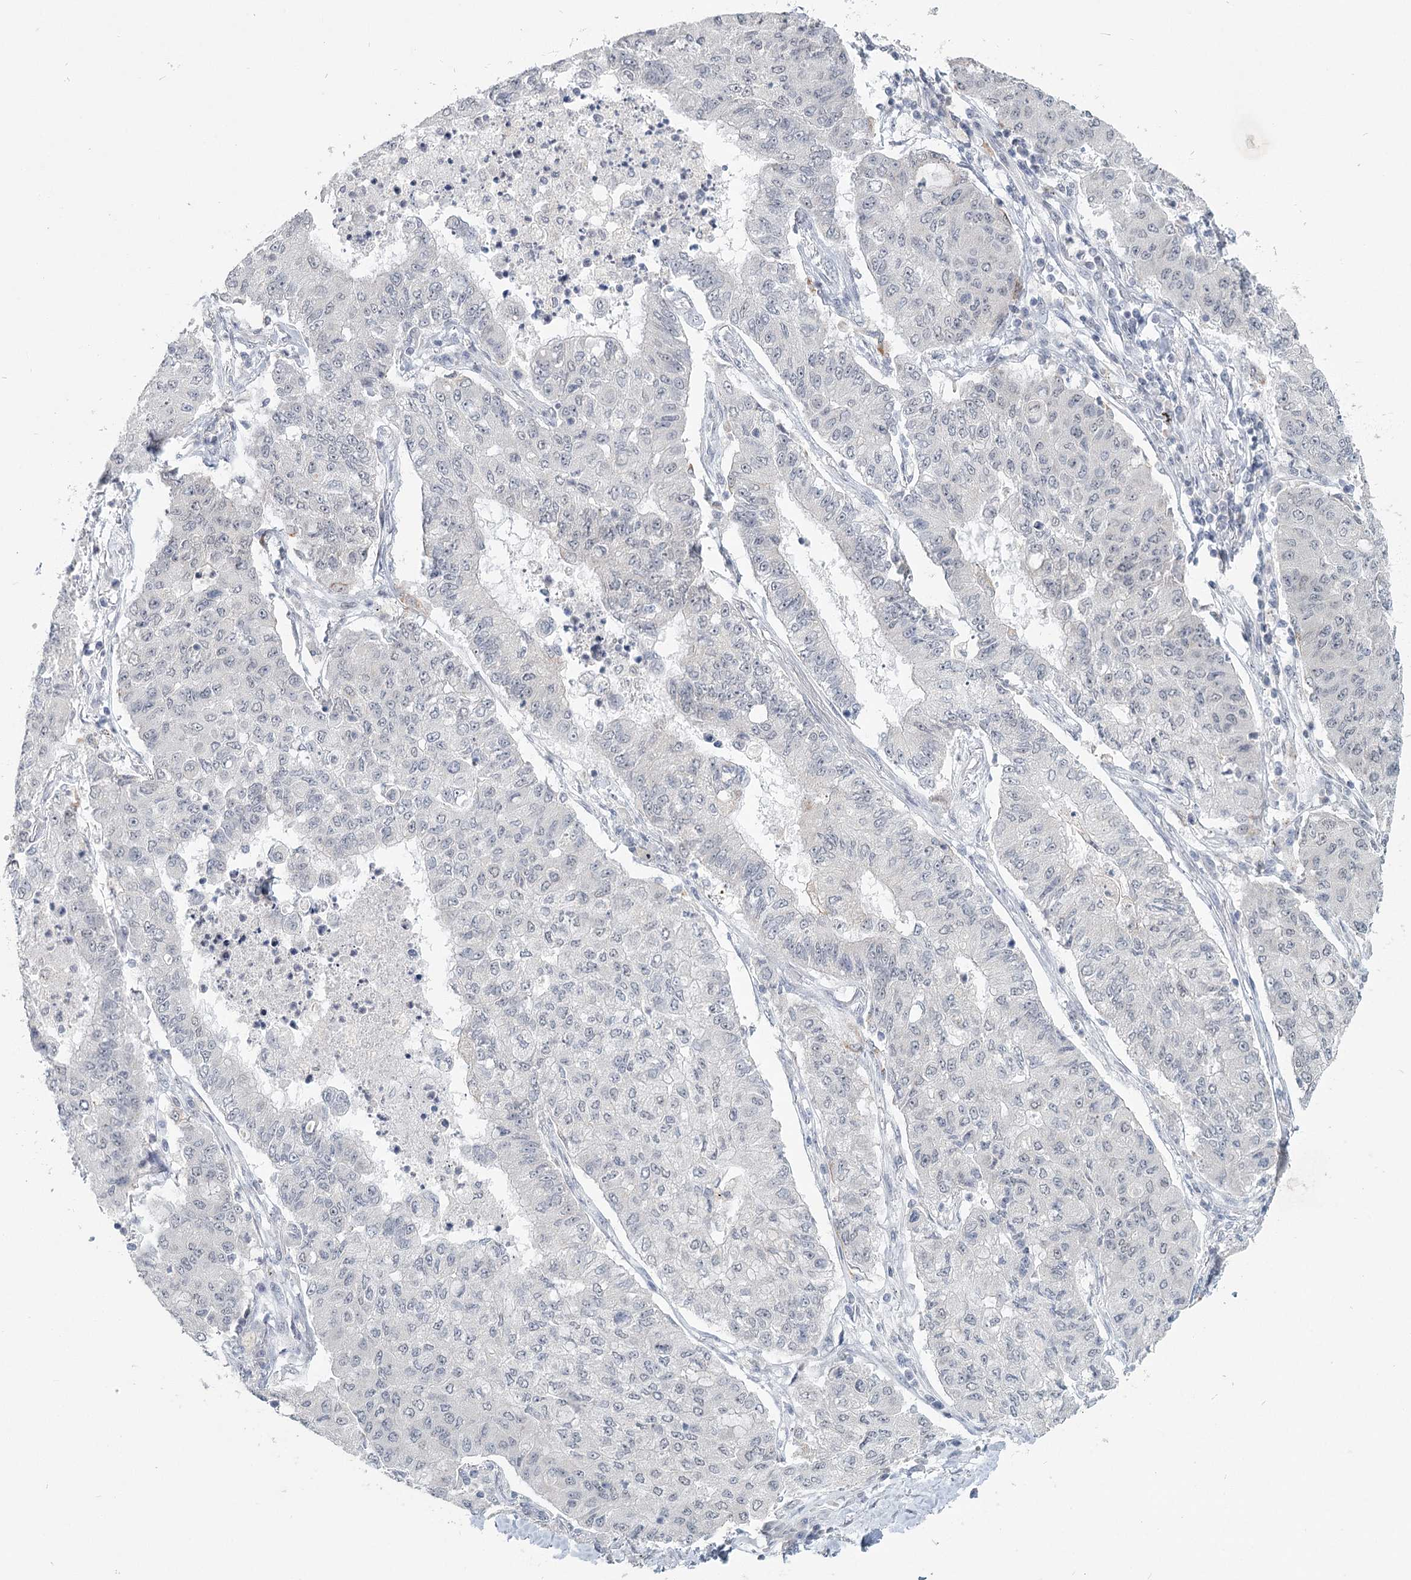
{"staining": {"intensity": "negative", "quantity": "none", "location": "none"}, "tissue": "lung cancer", "cell_type": "Tumor cells", "image_type": "cancer", "snomed": [{"axis": "morphology", "description": "Squamous cell carcinoma, NOS"}, {"axis": "topography", "description": "Lung"}], "caption": "A high-resolution photomicrograph shows immunohistochemistry (IHC) staining of squamous cell carcinoma (lung), which demonstrates no significant staining in tumor cells. Nuclei are stained in blue.", "gene": "TMEM70", "patient": {"sex": "male", "age": 74}}